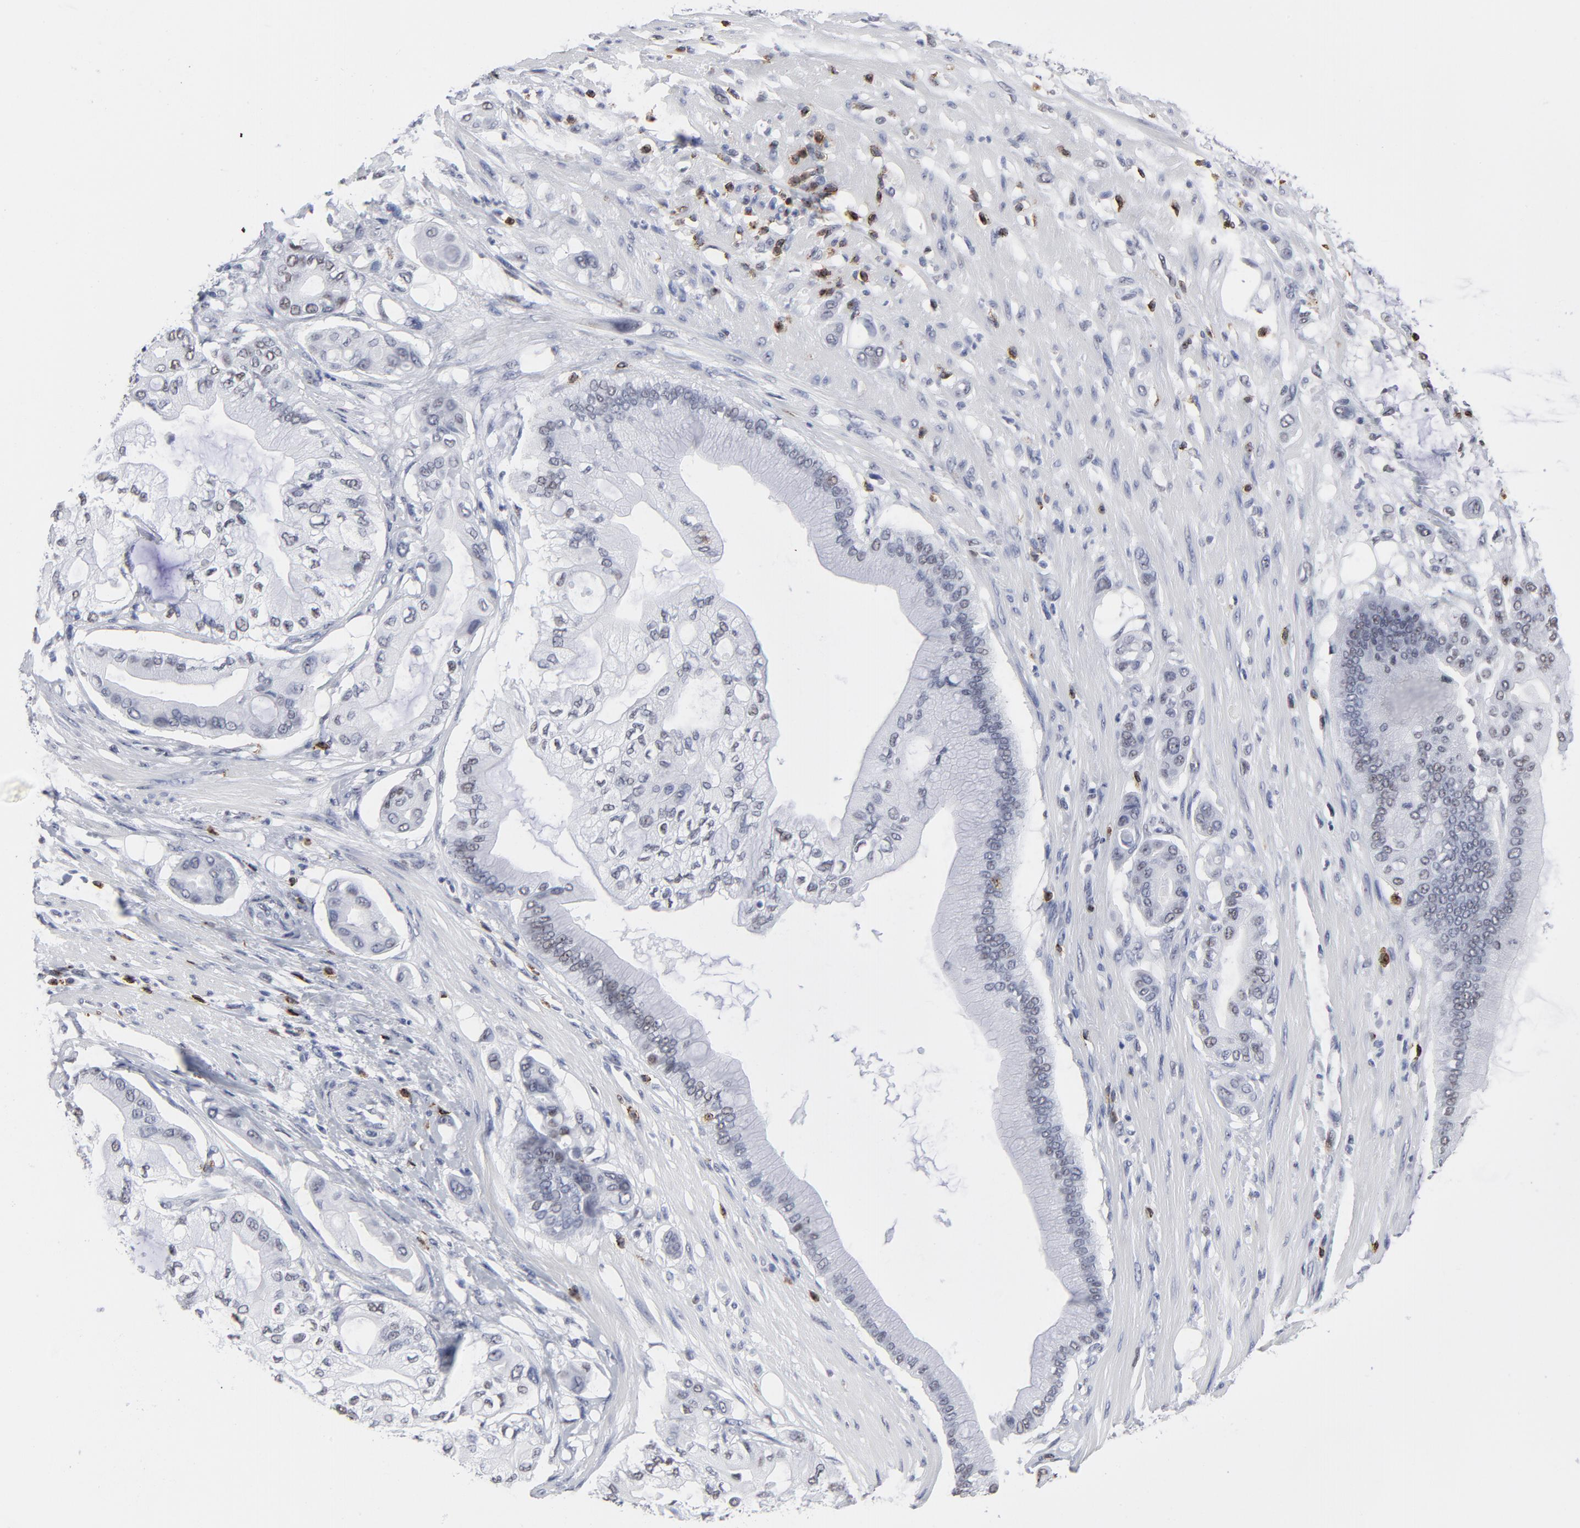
{"staining": {"intensity": "weak", "quantity": "<25%", "location": "nuclear"}, "tissue": "pancreatic cancer", "cell_type": "Tumor cells", "image_type": "cancer", "snomed": [{"axis": "morphology", "description": "Adenocarcinoma, NOS"}, {"axis": "morphology", "description": "Adenocarcinoma, metastatic, NOS"}, {"axis": "topography", "description": "Lymph node"}, {"axis": "topography", "description": "Pancreas"}, {"axis": "topography", "description": "Duodenum"}], "caption": "Histopathology image shows no protein expression in tumor cells of pancreatic adenocarcinoma tissue.", "gene": "CD2", "patient": {"sex": "female", "age": 64}}